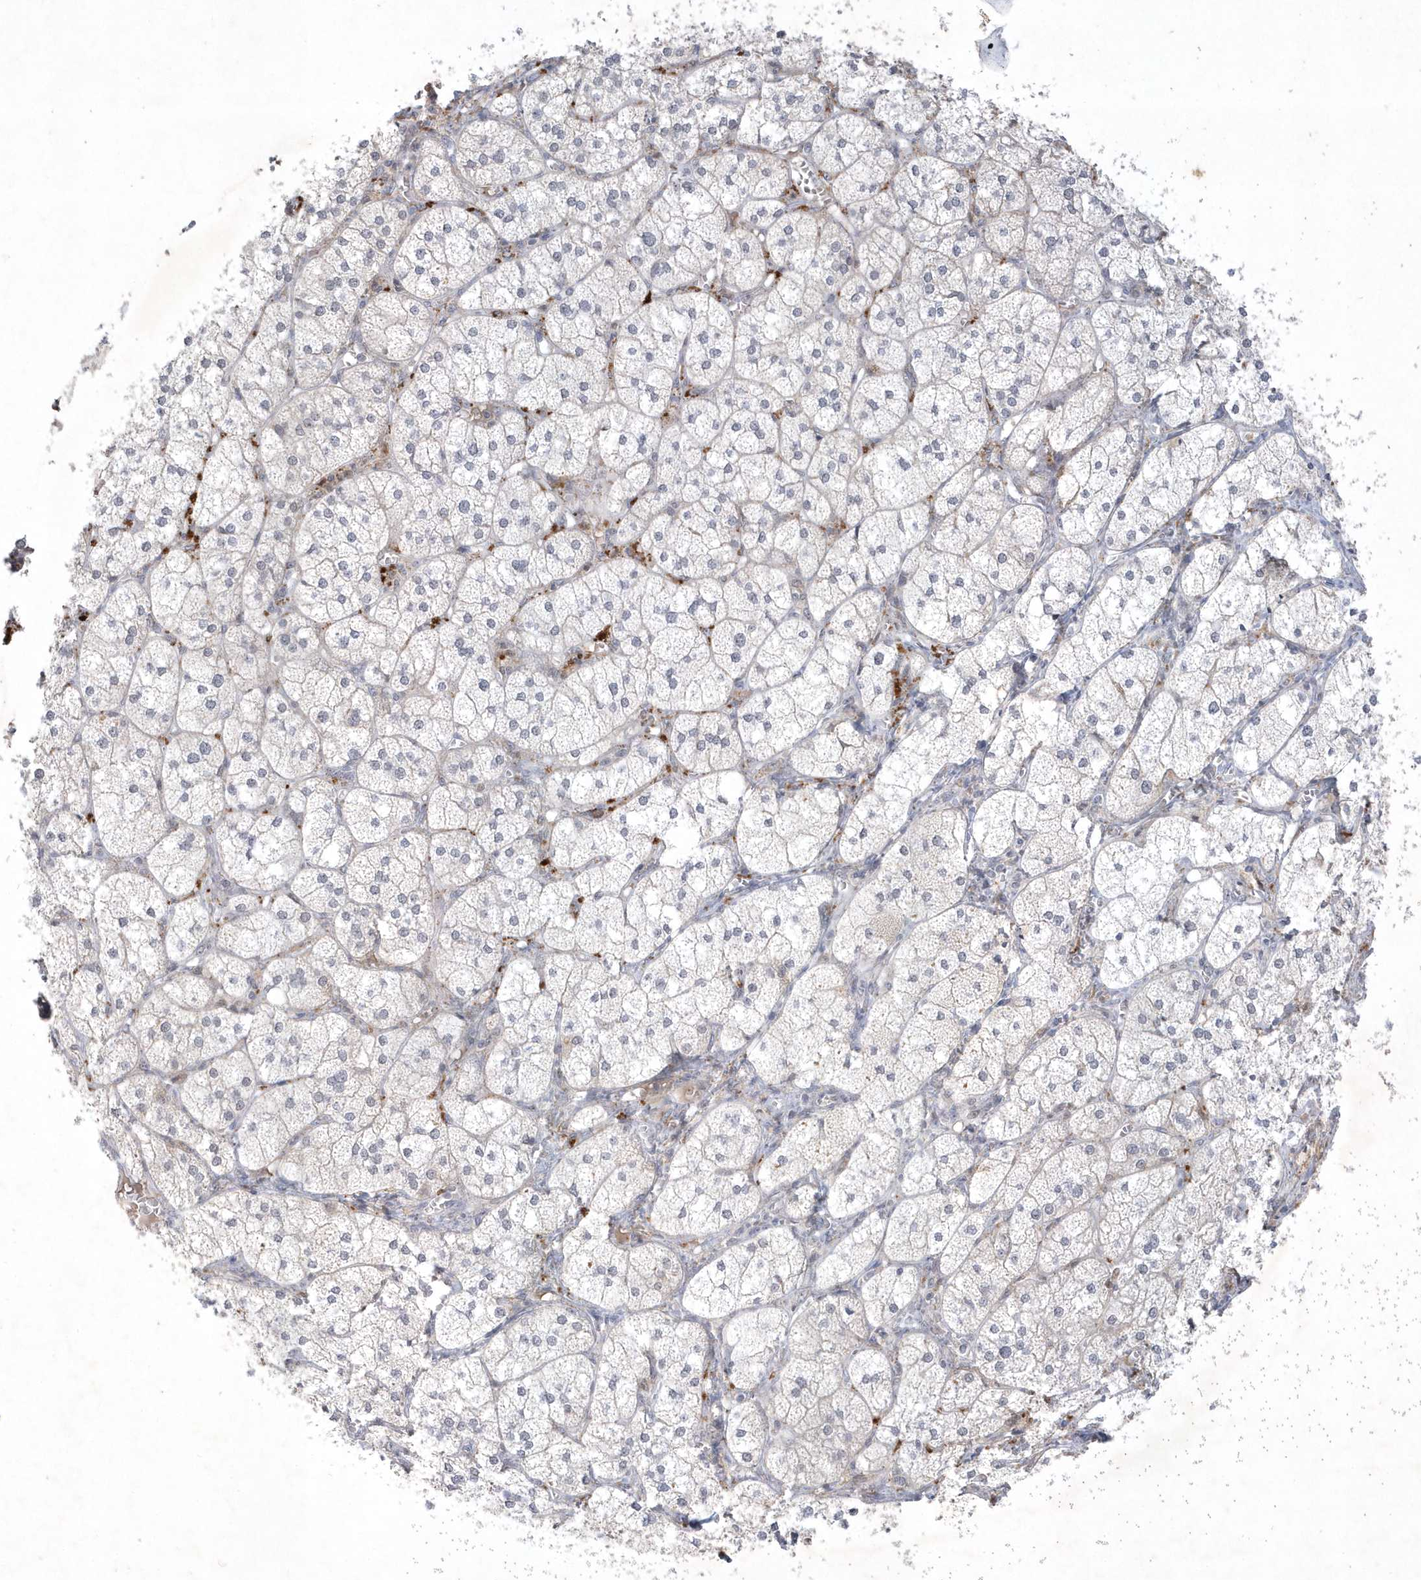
{"staining": {"intensity": "moderate", "quantity": "25%-75%", "location": "nuclear"}, "tissue": "adrenal gland", "cell_type": "Glandular cells", "image_type": "normal", "snomed": [{"axis": "morphology", "description": "Normal tissue, NOS"}, {"axis": "topography", "description": "Adrenal gland"}], "caption": "Protein staining demonstrates moderate nuclear expression in approximately 25%-75% of glandular cells in unremarkable adrenal gland.", "gene": "CPSF3", "patient": {"sex": "female", "age": 61}}